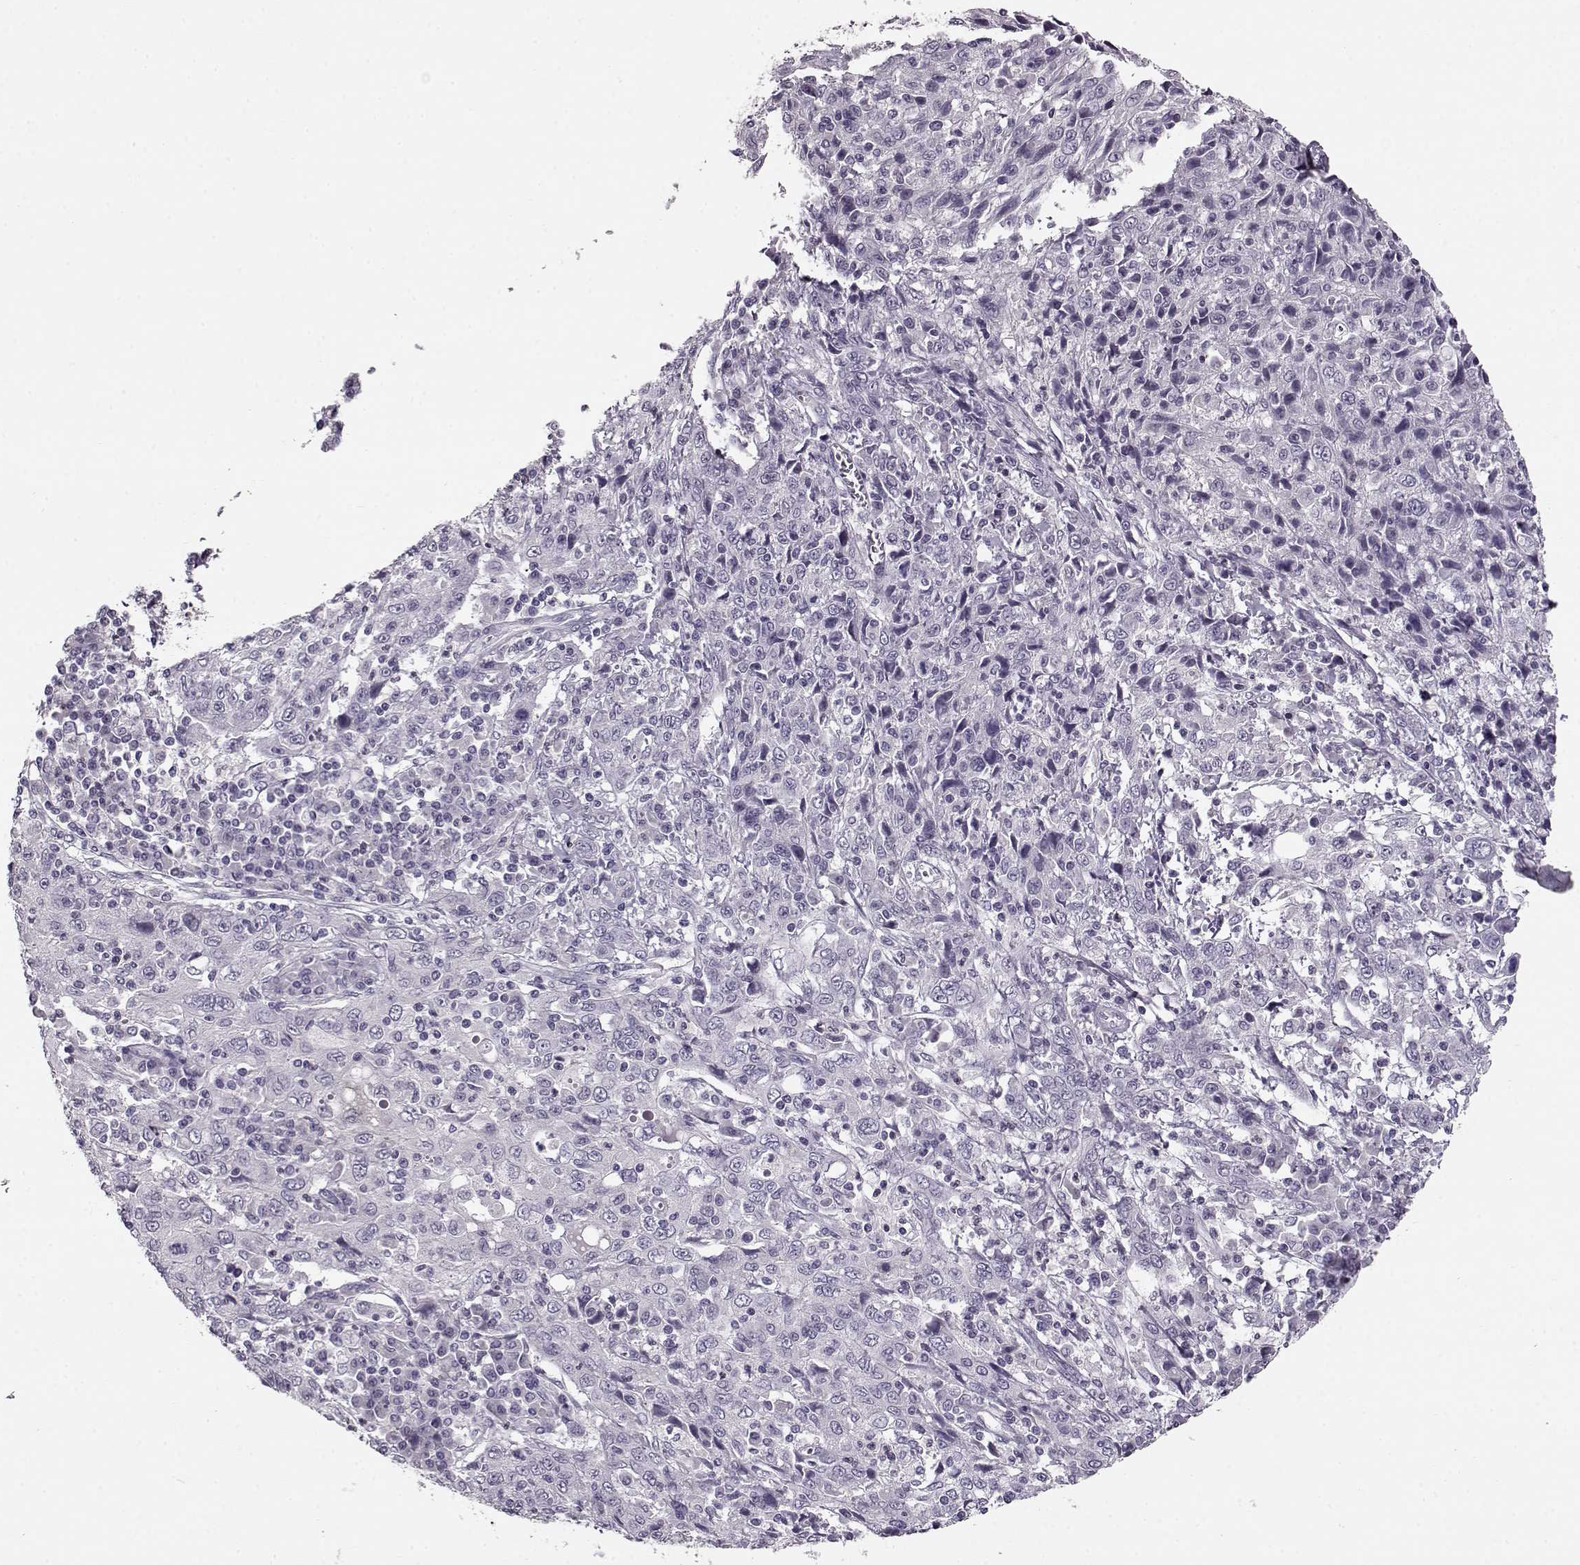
{"staining": {"intensity": "negative", "quantity": "none", "location": "none"}, "tissue": "cervical cancer", "cell_type": "Tumor cells", "image_type": "cancer", "snomed": [{"axis": "morphology", "description": "Squamous cell carcinoma, NOS"}, {"axis": "topography", "description": "Cervix"}], "caption": "Immunohistochemical staining of cervical cancer demonstrates no significant positivity in tumor cells.", "gene": "RP1L1", "patient": {"sex": "female", "age": 46}}